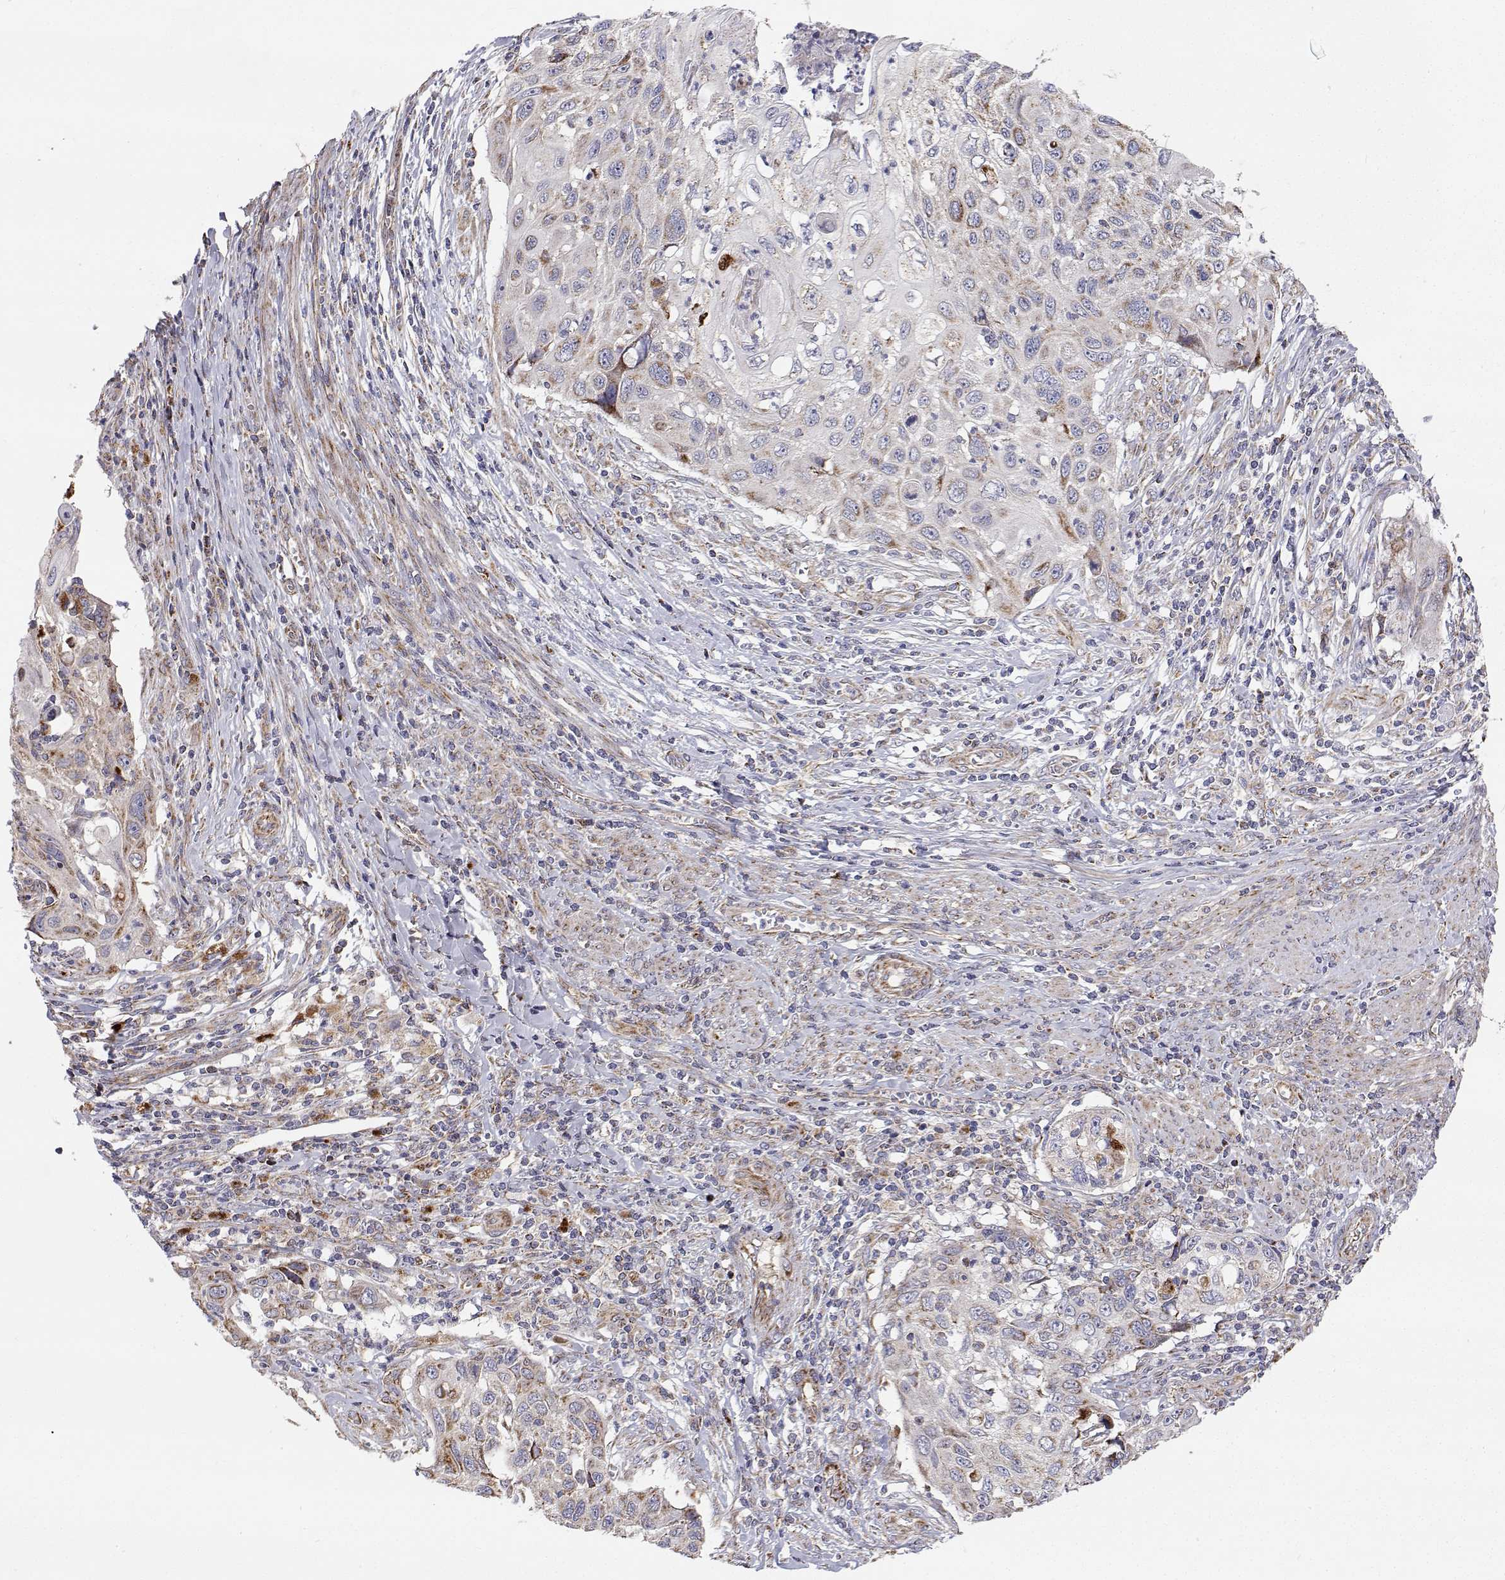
{"staining": {"intensity": "weak", "quantity": "<25%", "location": "cytoplasmic/membranous"}, "tissue": "cervical cancer", "cell_type": "Tumor cells", "image_type": "cancer", "snomed": [{"axis": "morphology", "description": "Squamous cell carcinoma, NOS"}, {"axis": "topography", "description": "Cervix"}], "caption": "This histopathology image is of cervical cancer stained with immunohistochemistry (IHC) to label a protein in brown with the nuclei are counter-stained blue. There is no staining in tumor cells.", "gene": "SPICE1", "patient": {"sex": "female", "age": 70}}